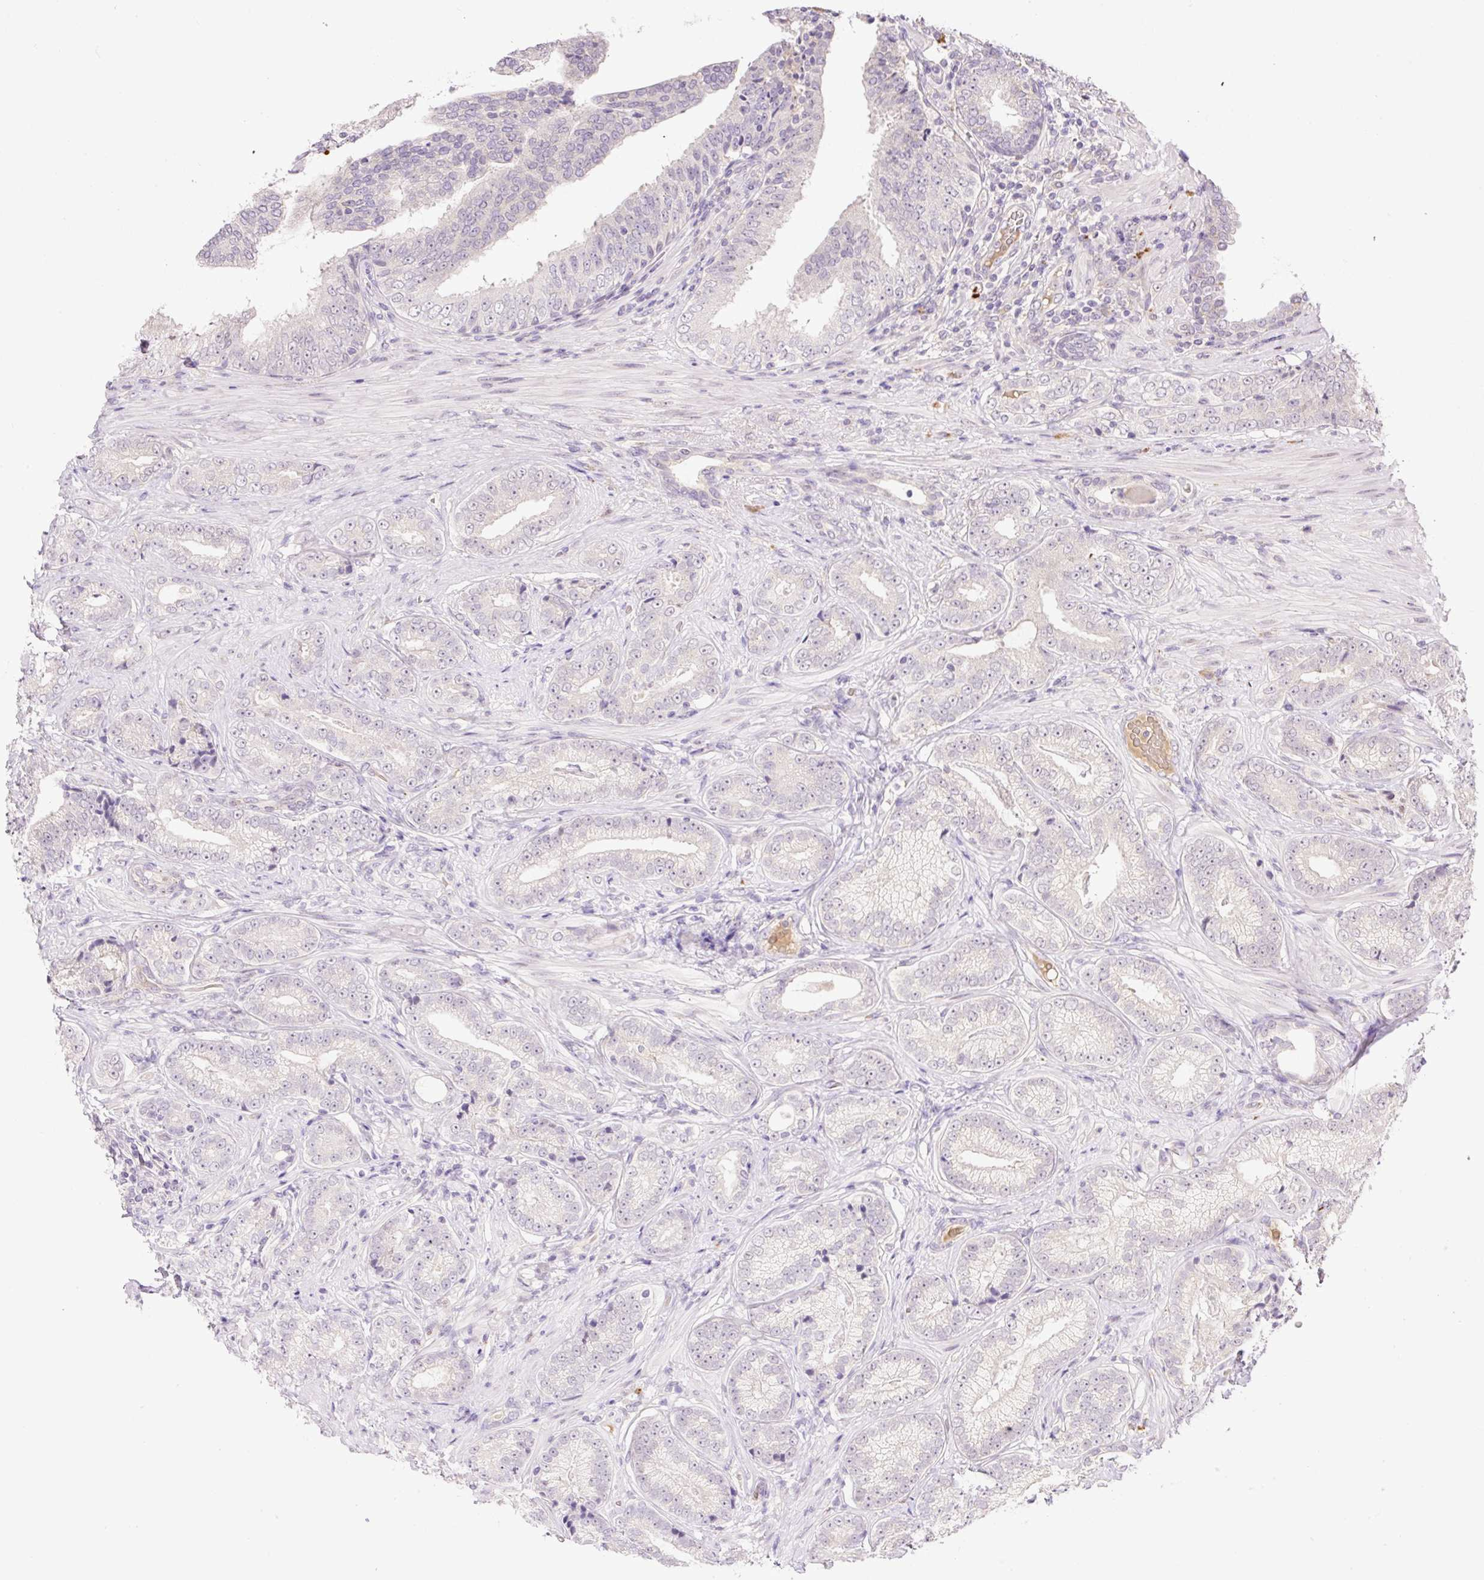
{"staining": {"intensity": "negative", "quantity": "none", "location": "none"}, "tissue": "prostate cancer", "cell_type": "Tumor cells", "image_type": "cancer", "snomed": [{"axis": "morphology", "description": "Adenocarcinoma, Low grade"}, {"axis": "topography", "description": "Prostate"}], "caption": "Tumor cells show no significant positivity in prostate cancer (low-grade adenocarcinoma). Nuclei are stained in blue.", "gene": "HABP4", "patient": {"sex": "male", "age": 61}}